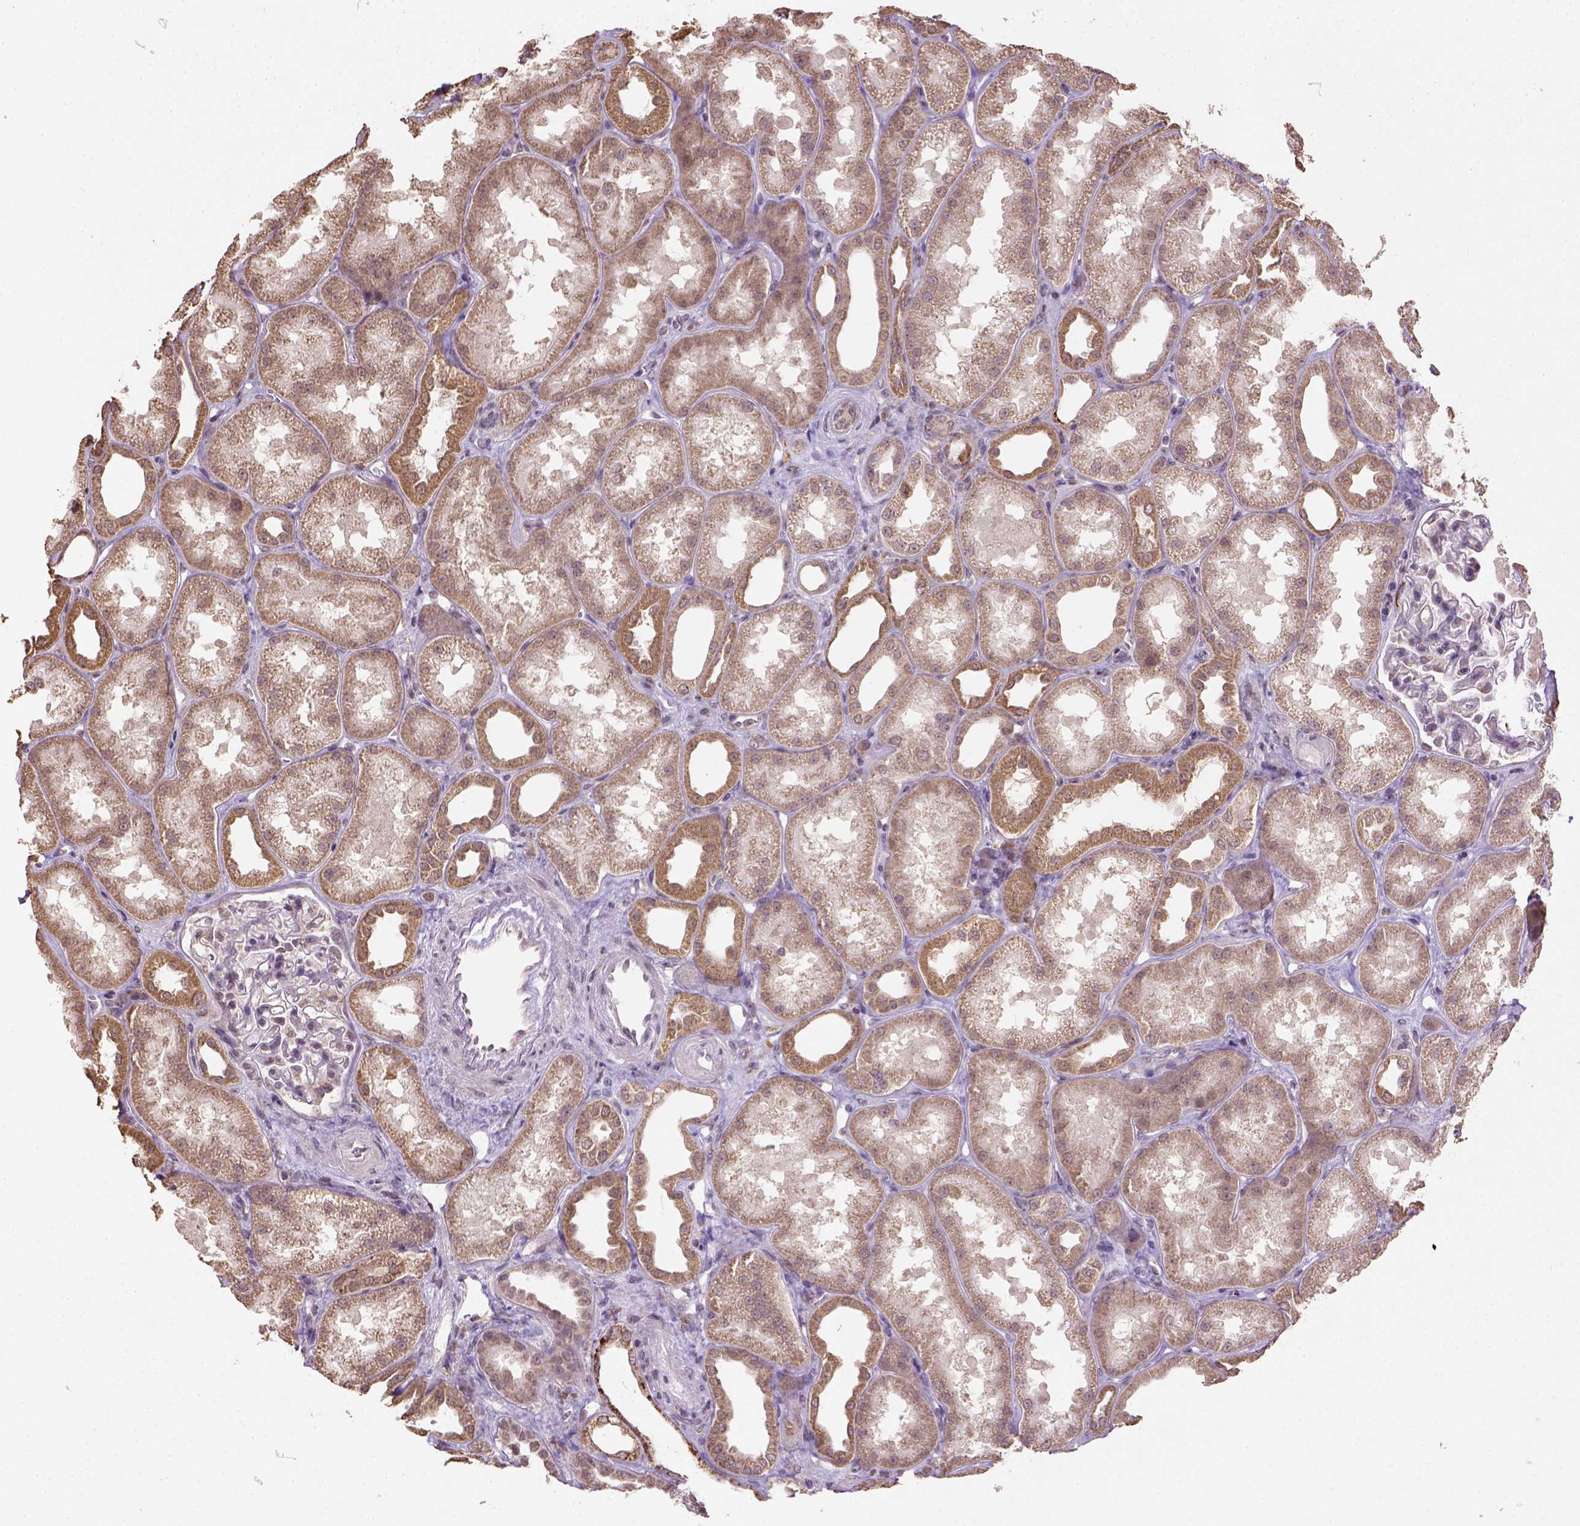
{"staining": {"intensity": "negative", "quantity": "none", "location": "none"}, "tissue": "kidney", "cell_type": "Cells in glomeruli", "image_type": "normal", "snomed": [{"axis": "morphology", "description": "Normal tissue, NOS"}, {"axis": "topography", "description": "Kidney"}], "caption": "Cells in glomeruli show no significant positivity in unremarkable kidney. (Brightfield microscopy of DAB immunohistochemistry (IHC) at high magnification).", "gene": "NUDT10", "patient": {"sex": "male", "age": 61}}